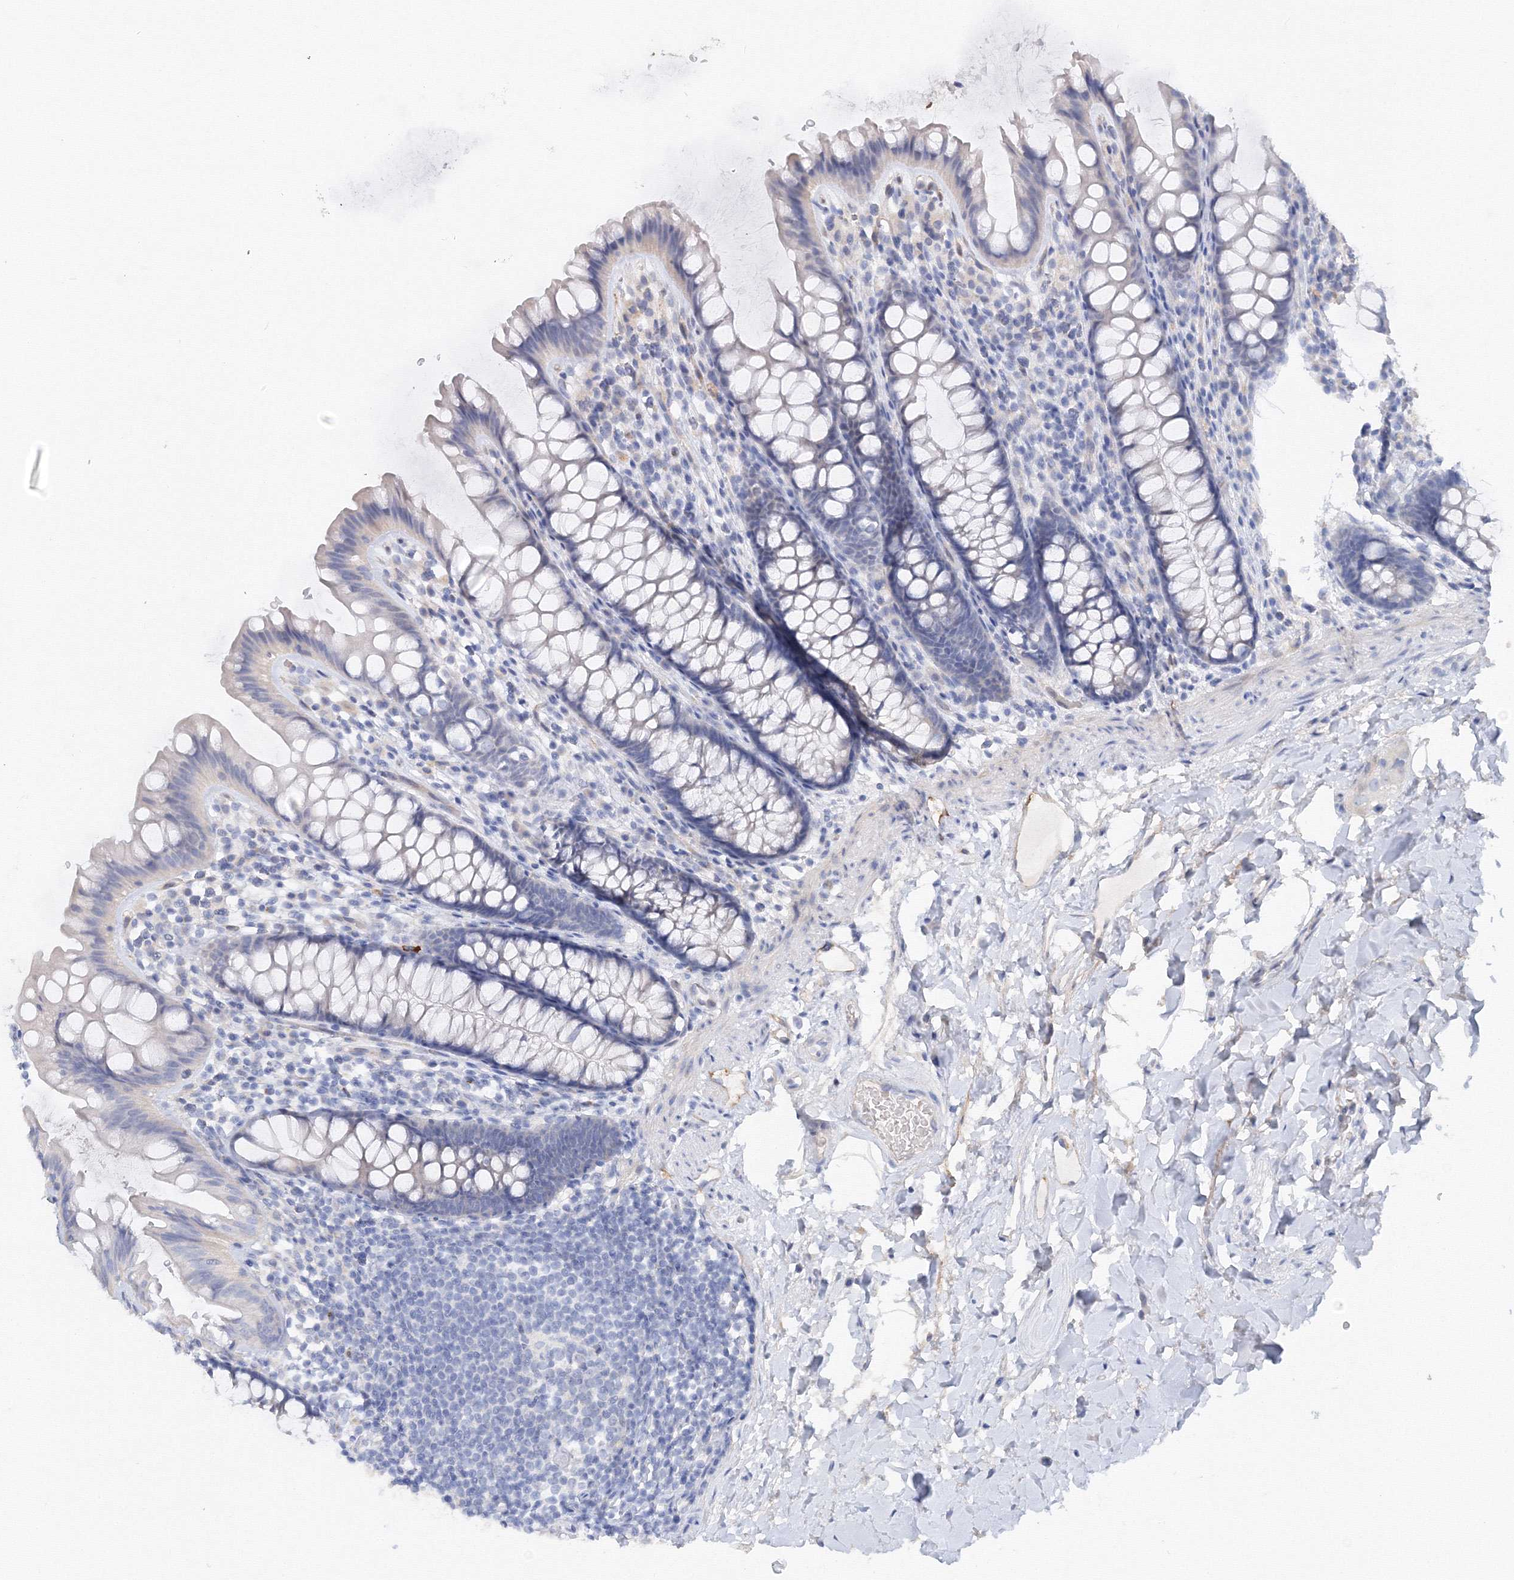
{"staining": {"intensity": "negative", "quantity": "none", "location": "none"}, "tissue": "colon", "cell_type": "Endothelial cells", "image_type": "normal", "snomed": [{"axis": "morphology", "description": "Normal tissue, NOS"}, {"axis": "topography", "description": "Colon"}], "caption": "Endothelial cells are negative for protein expression in benign human colon. (Brightfield microscopy of DAB IHC at high magnification).", "gene": "TAMM41", "patient": {"sex": "female", "age": 62}}